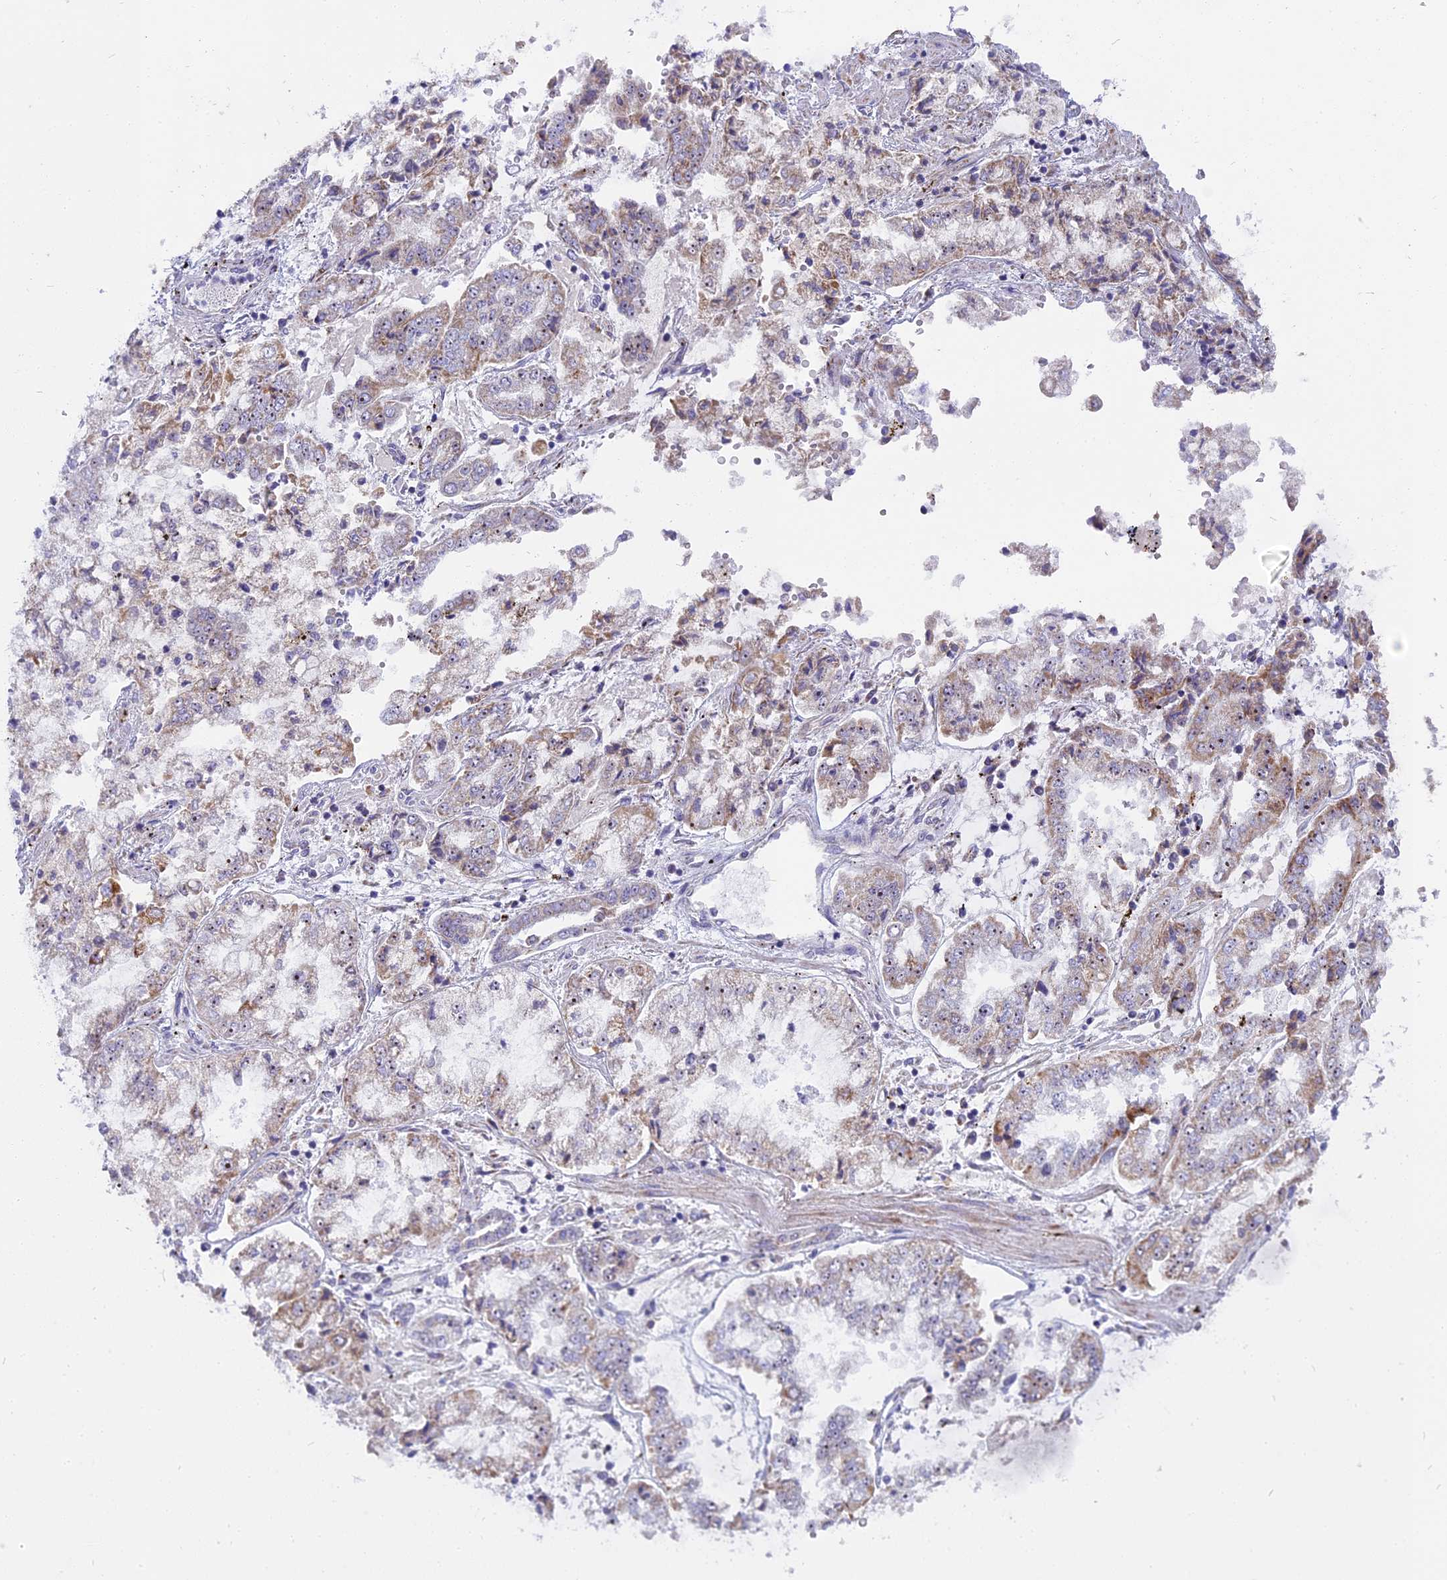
{"staining": {"intensity": "weak", "quantity": "<25%", "location": "cytoplasmic/membranous"}, "tissue": "stomach cancer", "cell_type": "Tumor cells", "image_type": "cancer", "snomed": [{"axis": "morphology", "description": "Adenocarcinoma, NOS"}, {"axis": "topography", "description": "Stomach"}], "caption": "A micrograph of human stomach adenocarcinoma is negative for staining in tumor cells.", "gene": "DTWD1", "patient": {"sex": "male", "age": 76}}